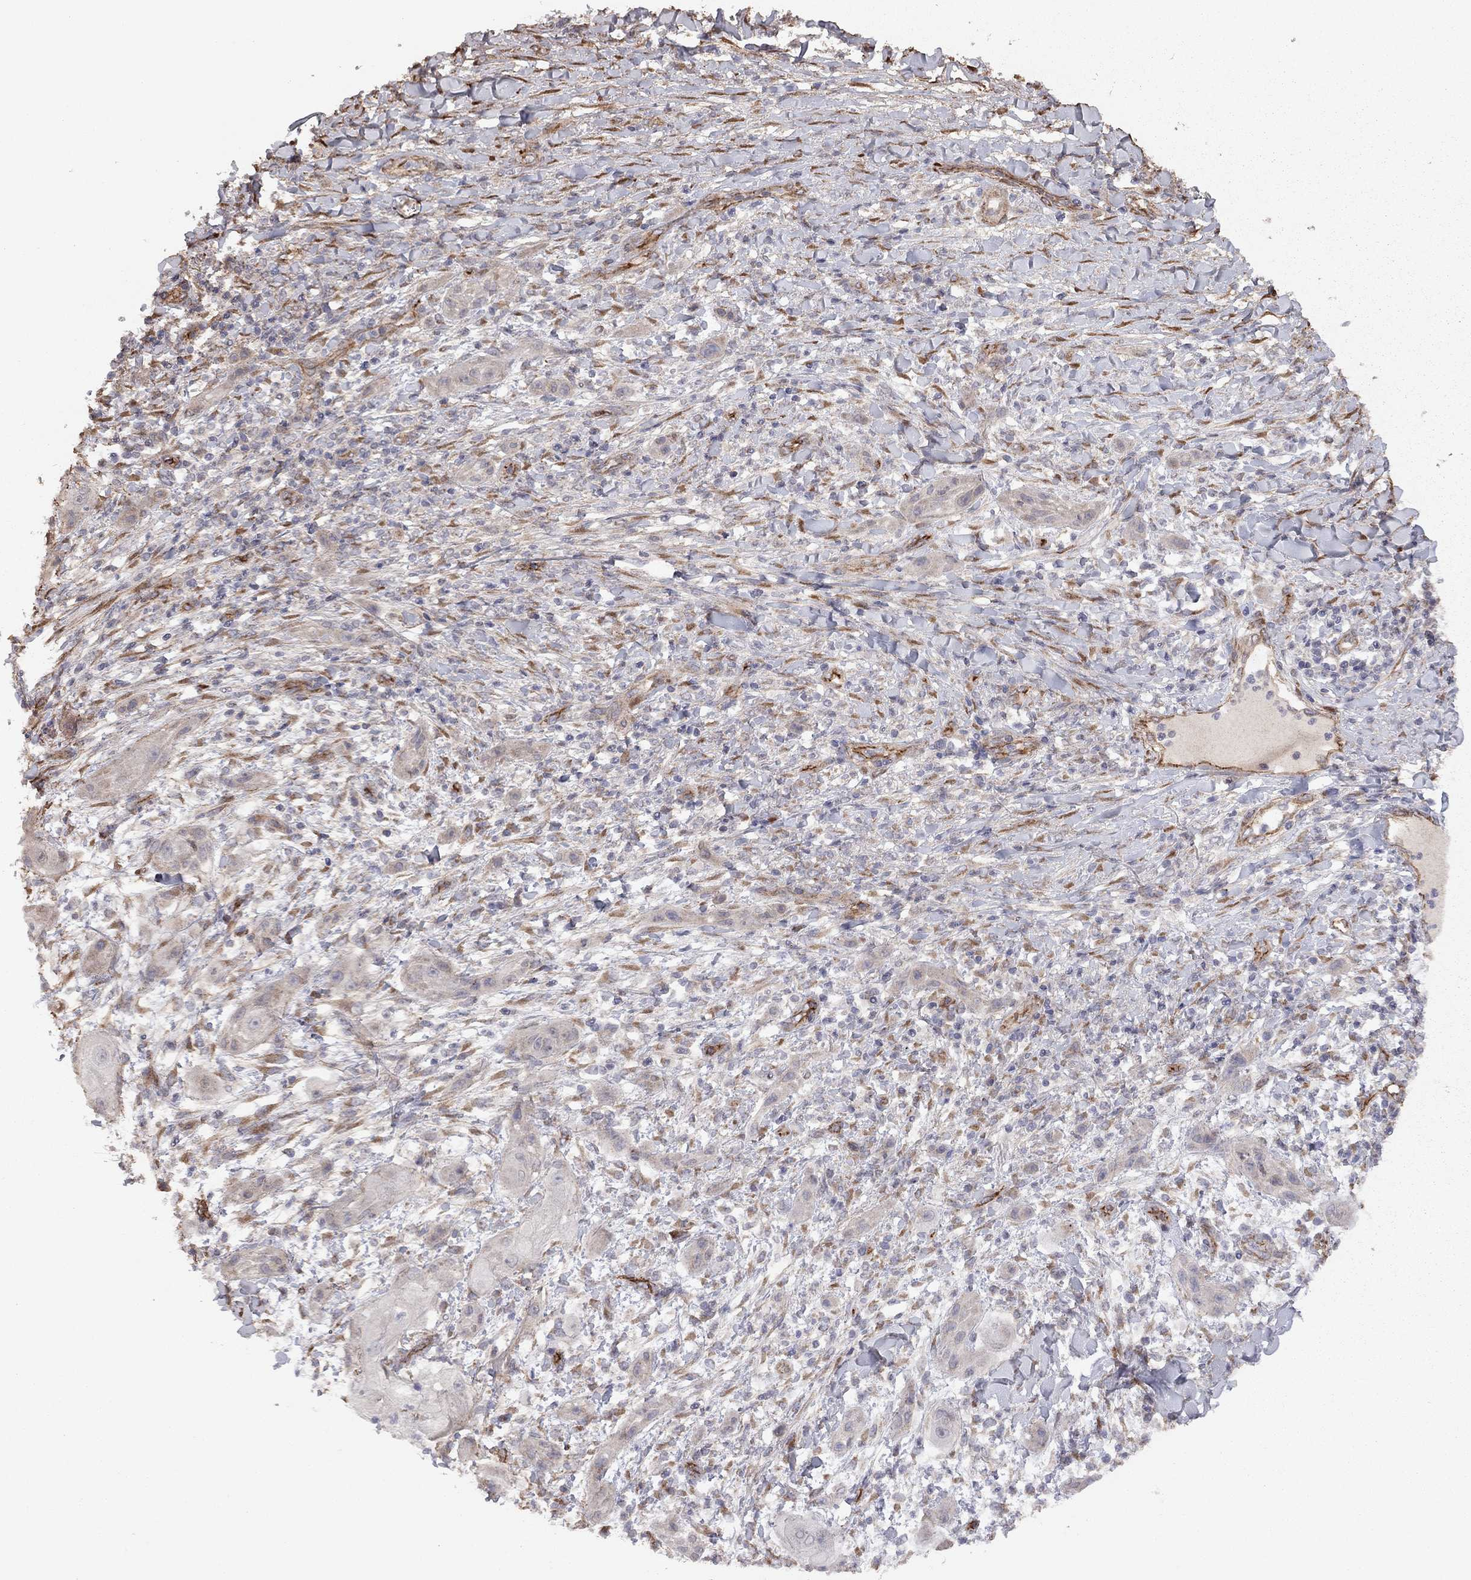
{"staining": {"intensity": "negative", "quantity": "none", "location": "none"}, "tissue": "skin cancer", "cell_type": "Tumor cells", "image_type": "cancer", "snomed": [{"axis": "morphology", "description": "Squamous cell carcinoma, NOS"}, {"axis": "topography", "description": "Skin"}], "caption": "DAB (3,3'-diaminobenzidine) immunohistochemical staining of human skin squamous cell carcinoma shows no significant staining in tumor cells. (Stains: DAB (3,3'-diaminobenzidine) immunohistochemistry (IHC) with hematoxylin counter stain, Microscopy: brightfield microscopy at high magnification).", "gene": "EXOC3L2", "patient": {"sex": "male", "age": 62}}